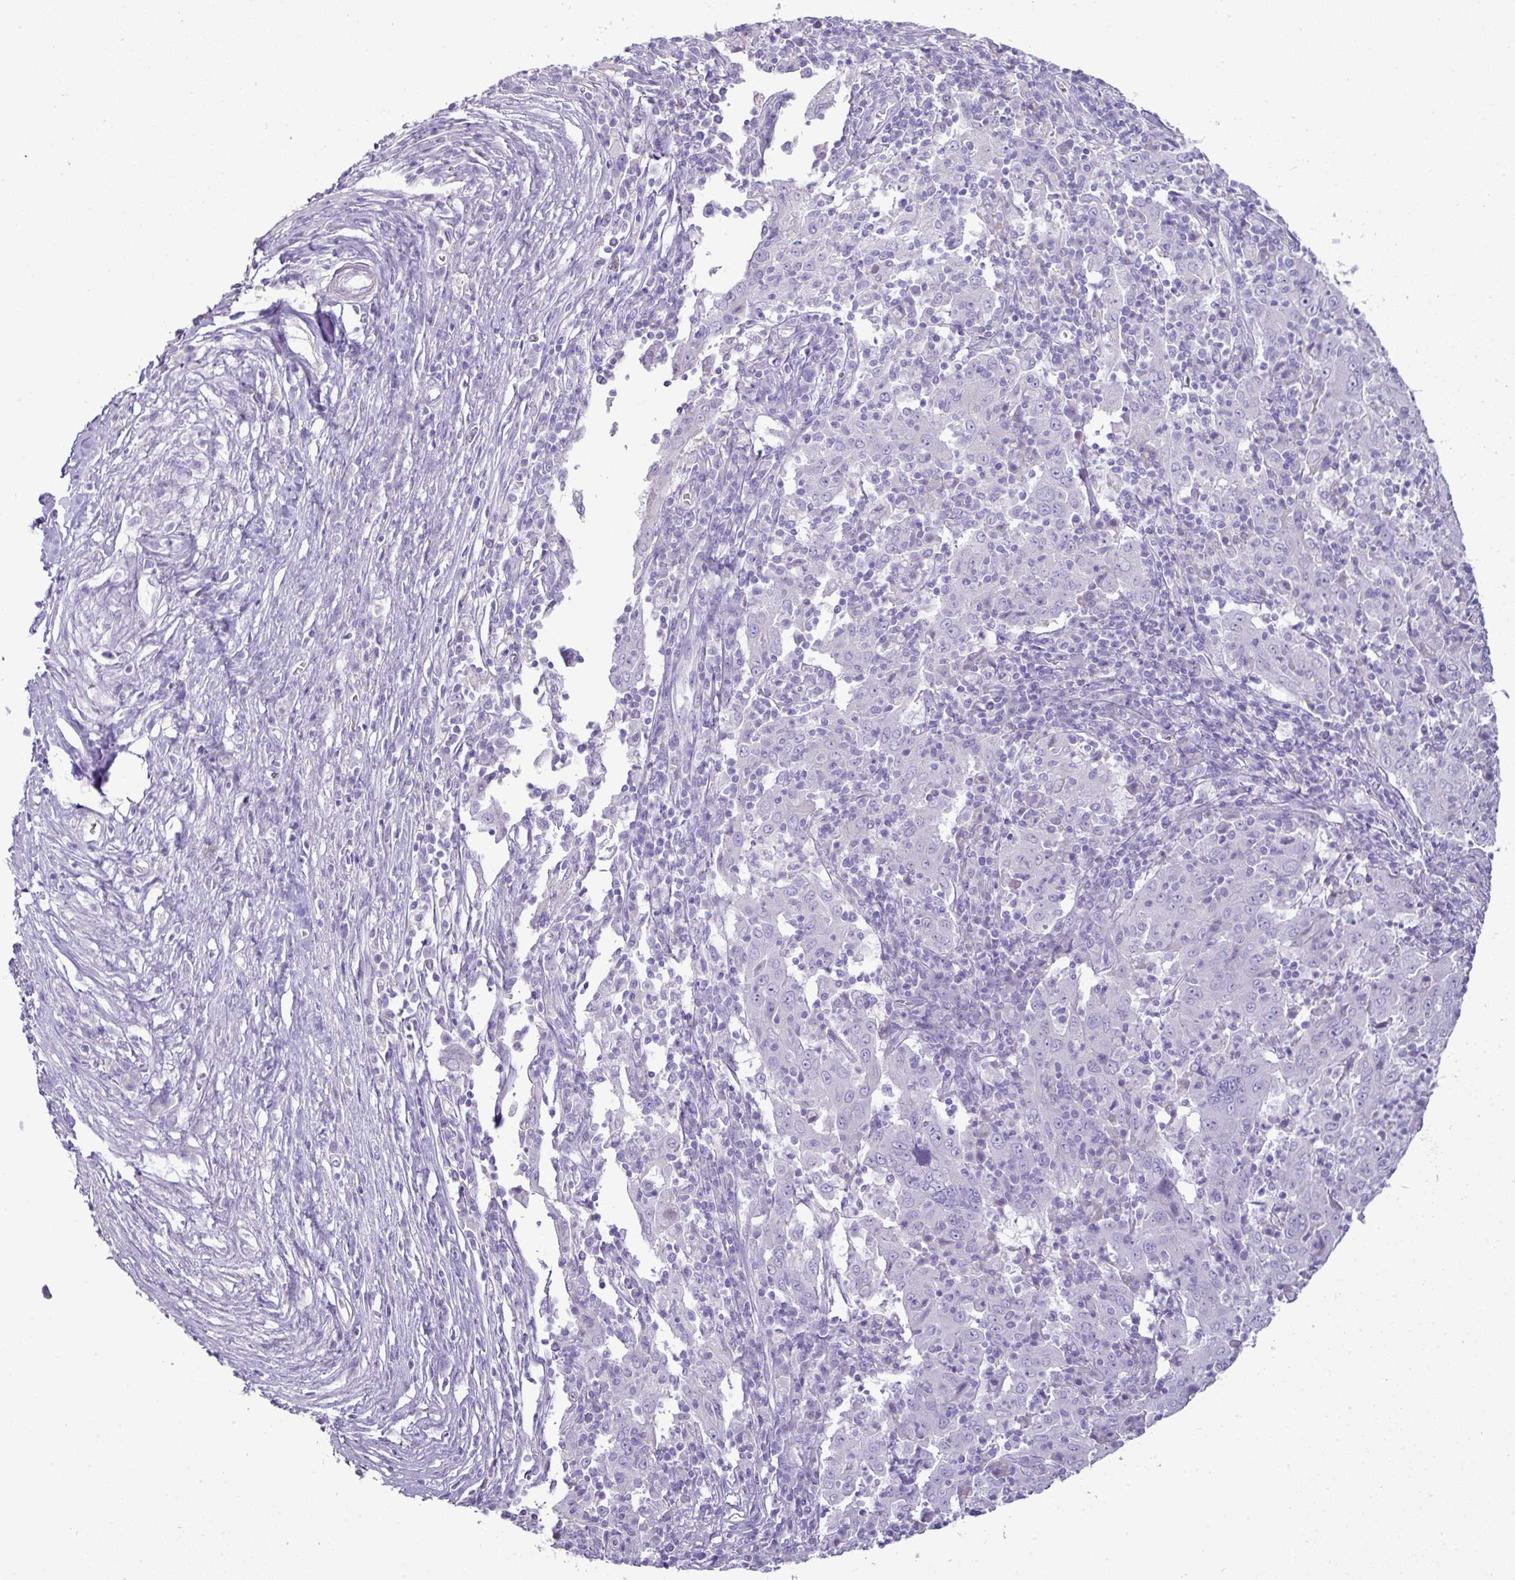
{"staining": {"intensity": "negative", "quantity": "none", "location": "none"}, "tissue": "pancreatic cancer", "cell_type": "Tumor cells", "image_type": "cancer", "snomed": [{"axis": "morphology", "description": "Adenocarcinoma, NOS"}, {"axis": "topography", "description": "Pancreas"}], "caption": "There is no significant staining in tumor cells of pancreatic adenocarcinoma.", "gene": "GSTA3", "patient": {"sex": "male", "age": 63}}